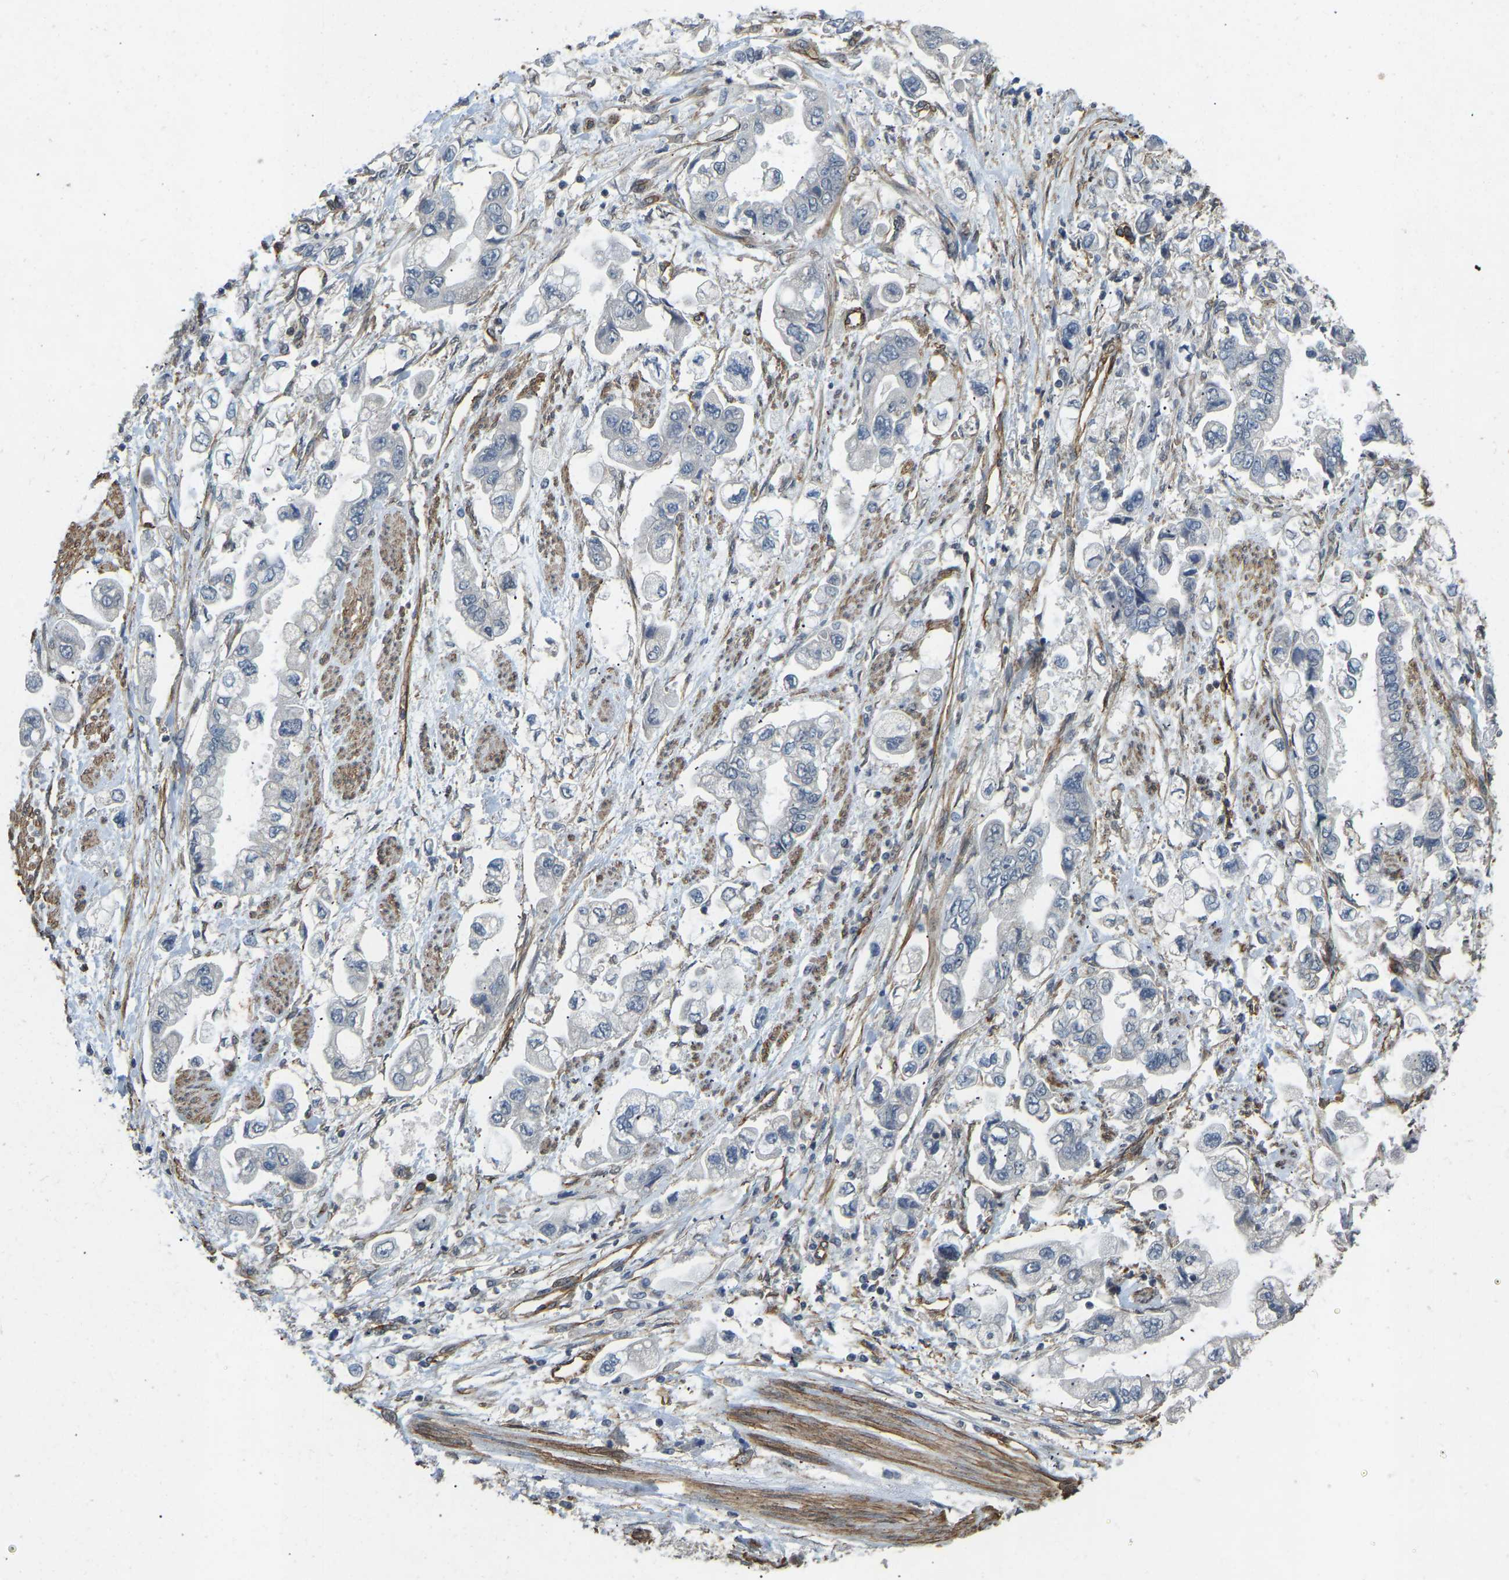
{"staining": {"intensity": "negative", "quantity": "none", "location": "none"}, "tissue": "stomach cancer", "cell_type": "Tumor cells", "image_type": "cancer", "snomed": [{"axis": "morphology", "description": "Normal tissue, NOS"}, {"axis": "morphology", "description": "Adenocarcinoma, NOS"}, {"axis": "topography", "description": "Stomach"}], "caption": "Stomach adenocarcinoma was stained to show a protein in brown. There is no significant positivity in tumor cells.", "gene": "NMB", "patient": {"sex": "male", "age": 62}}